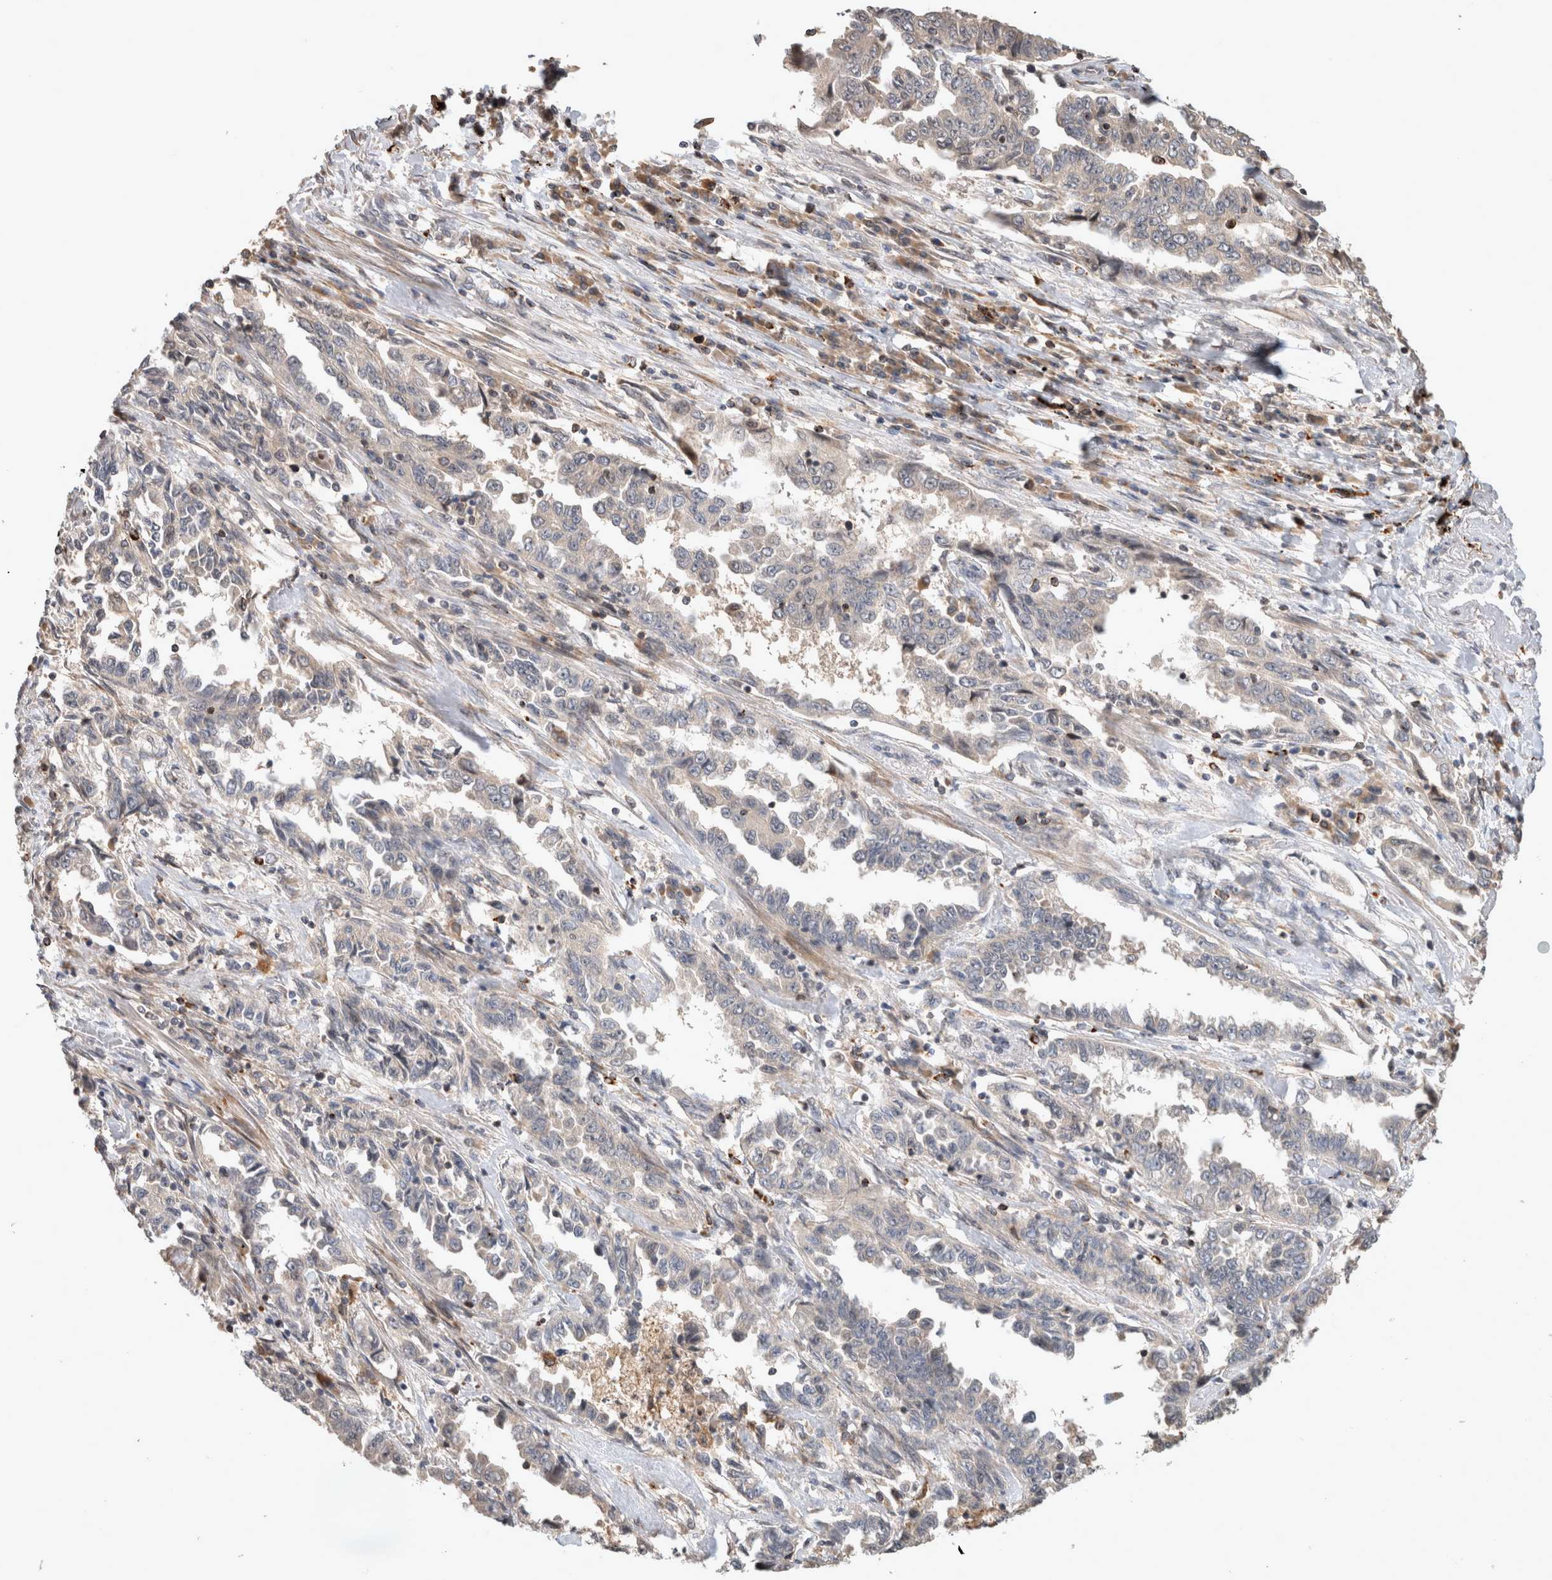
{"staining": {"intensity": "negative", "quantity": "none", "location": "none"}, "tissue": "lung cancer", "cell_type": "Tumor cells", "image_type": "cancer", "snomed": [{"axis": "morphology", "description": "Adenocarcinoma, NOS"}, {"axis": "topography", "description": "Lung"}], "caption": "Protein analysis of adenocarcinoma (lung) displays no significant expression in tumor cells.", "gene": "SERAC1", "patient": {"sex": "female", "age": 51}}